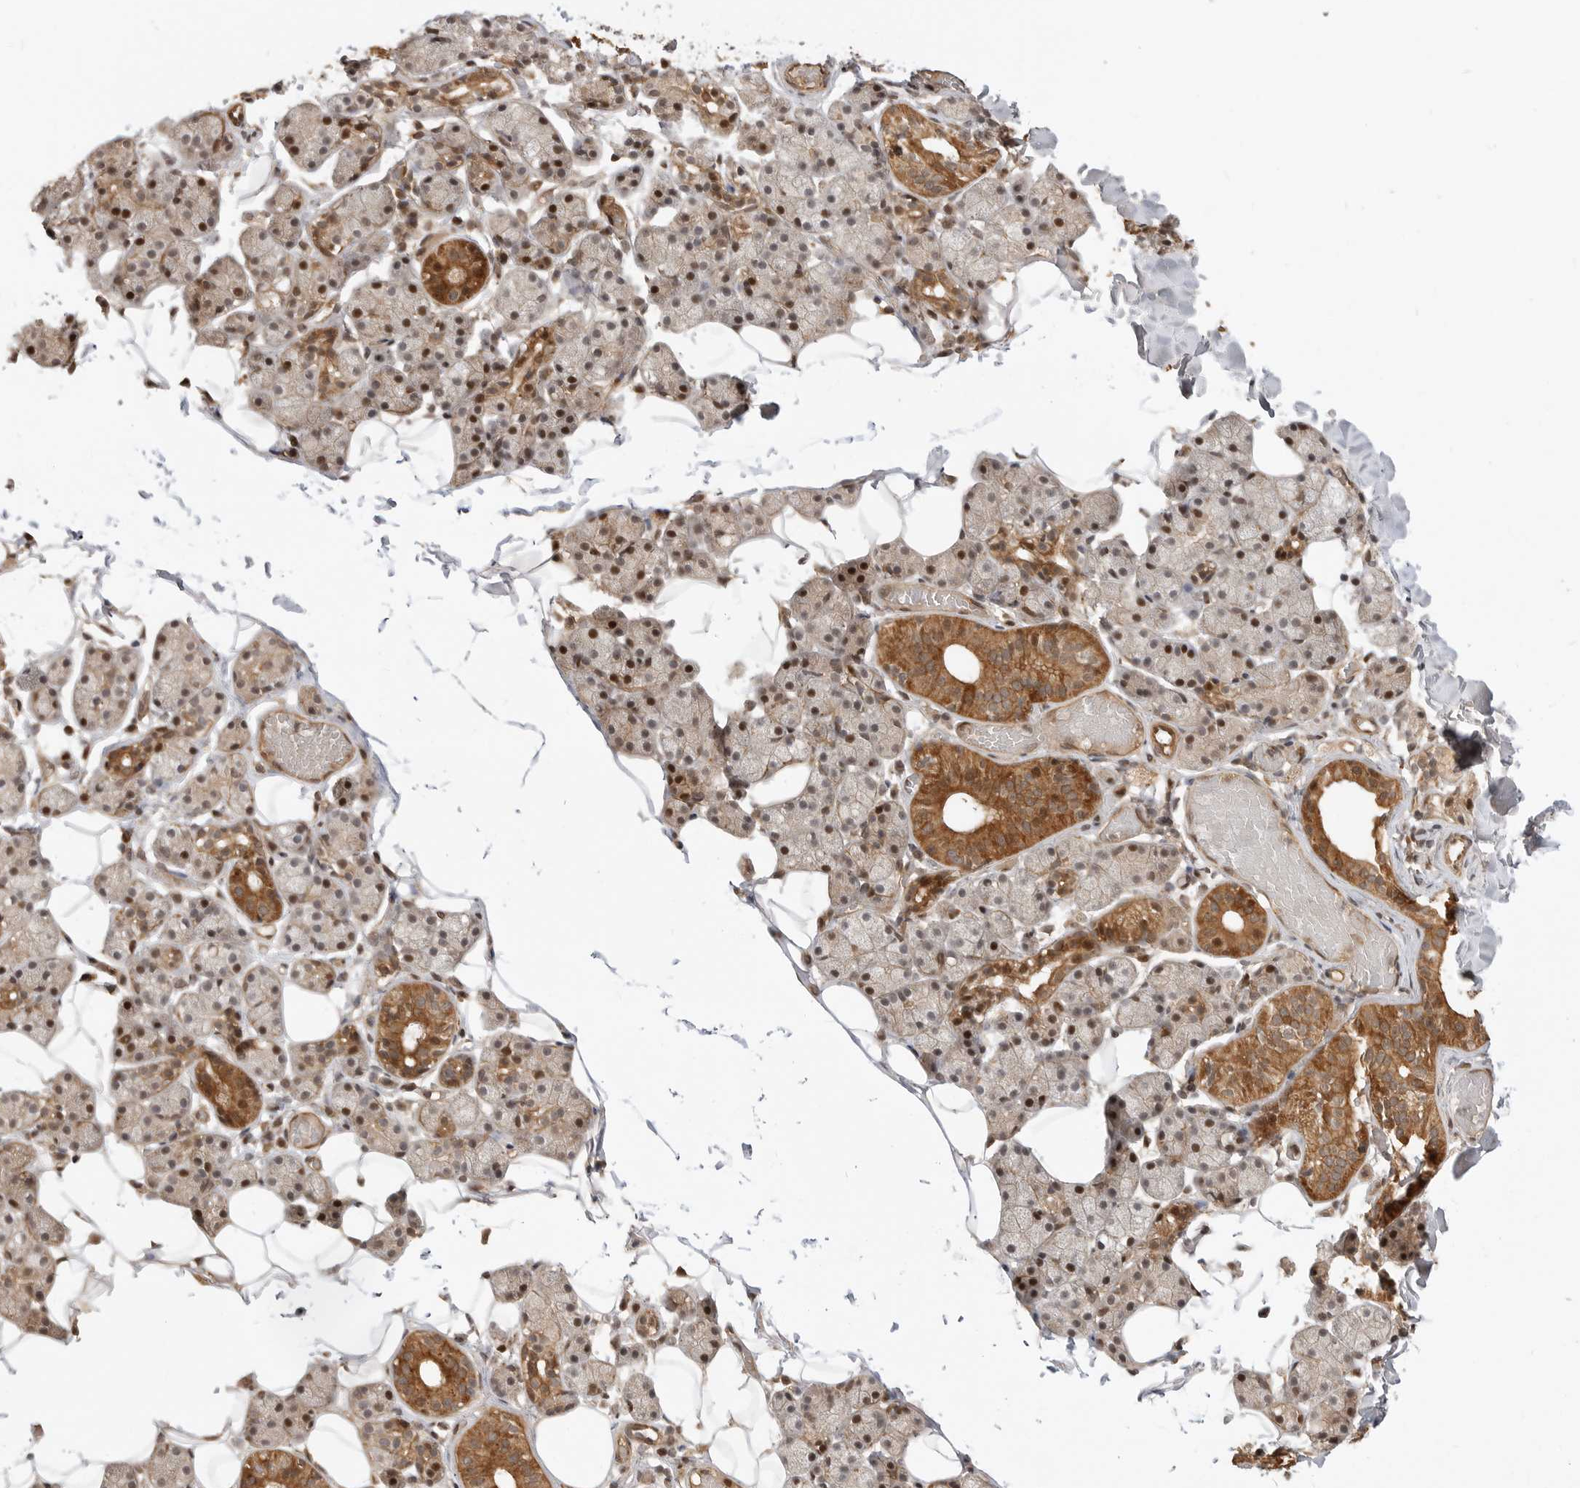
{"staining": {"intensity": "moderate", "quantity": ">75%", "location": "cytoplasmic/membranous,nuclear"}, "tissue": "salivary gland", "cell_type": "Glandular cells", "image_type": "normal", "snomed": [{"axis": "morphology", "description": "Normal tissue, NOS"}, {"axis": "topography", "description": "Salivary gland"}], "caption": "High-power microscopy captured an immunohistochemistry (IHC) histopathology image of normal salivary gland, revealing moderate cytoplasmic/membranous,nuclear positivity in about >75% of glandular cells.", "gene": "ADPRS", "patient": {"sex": "female", "age": 33}}